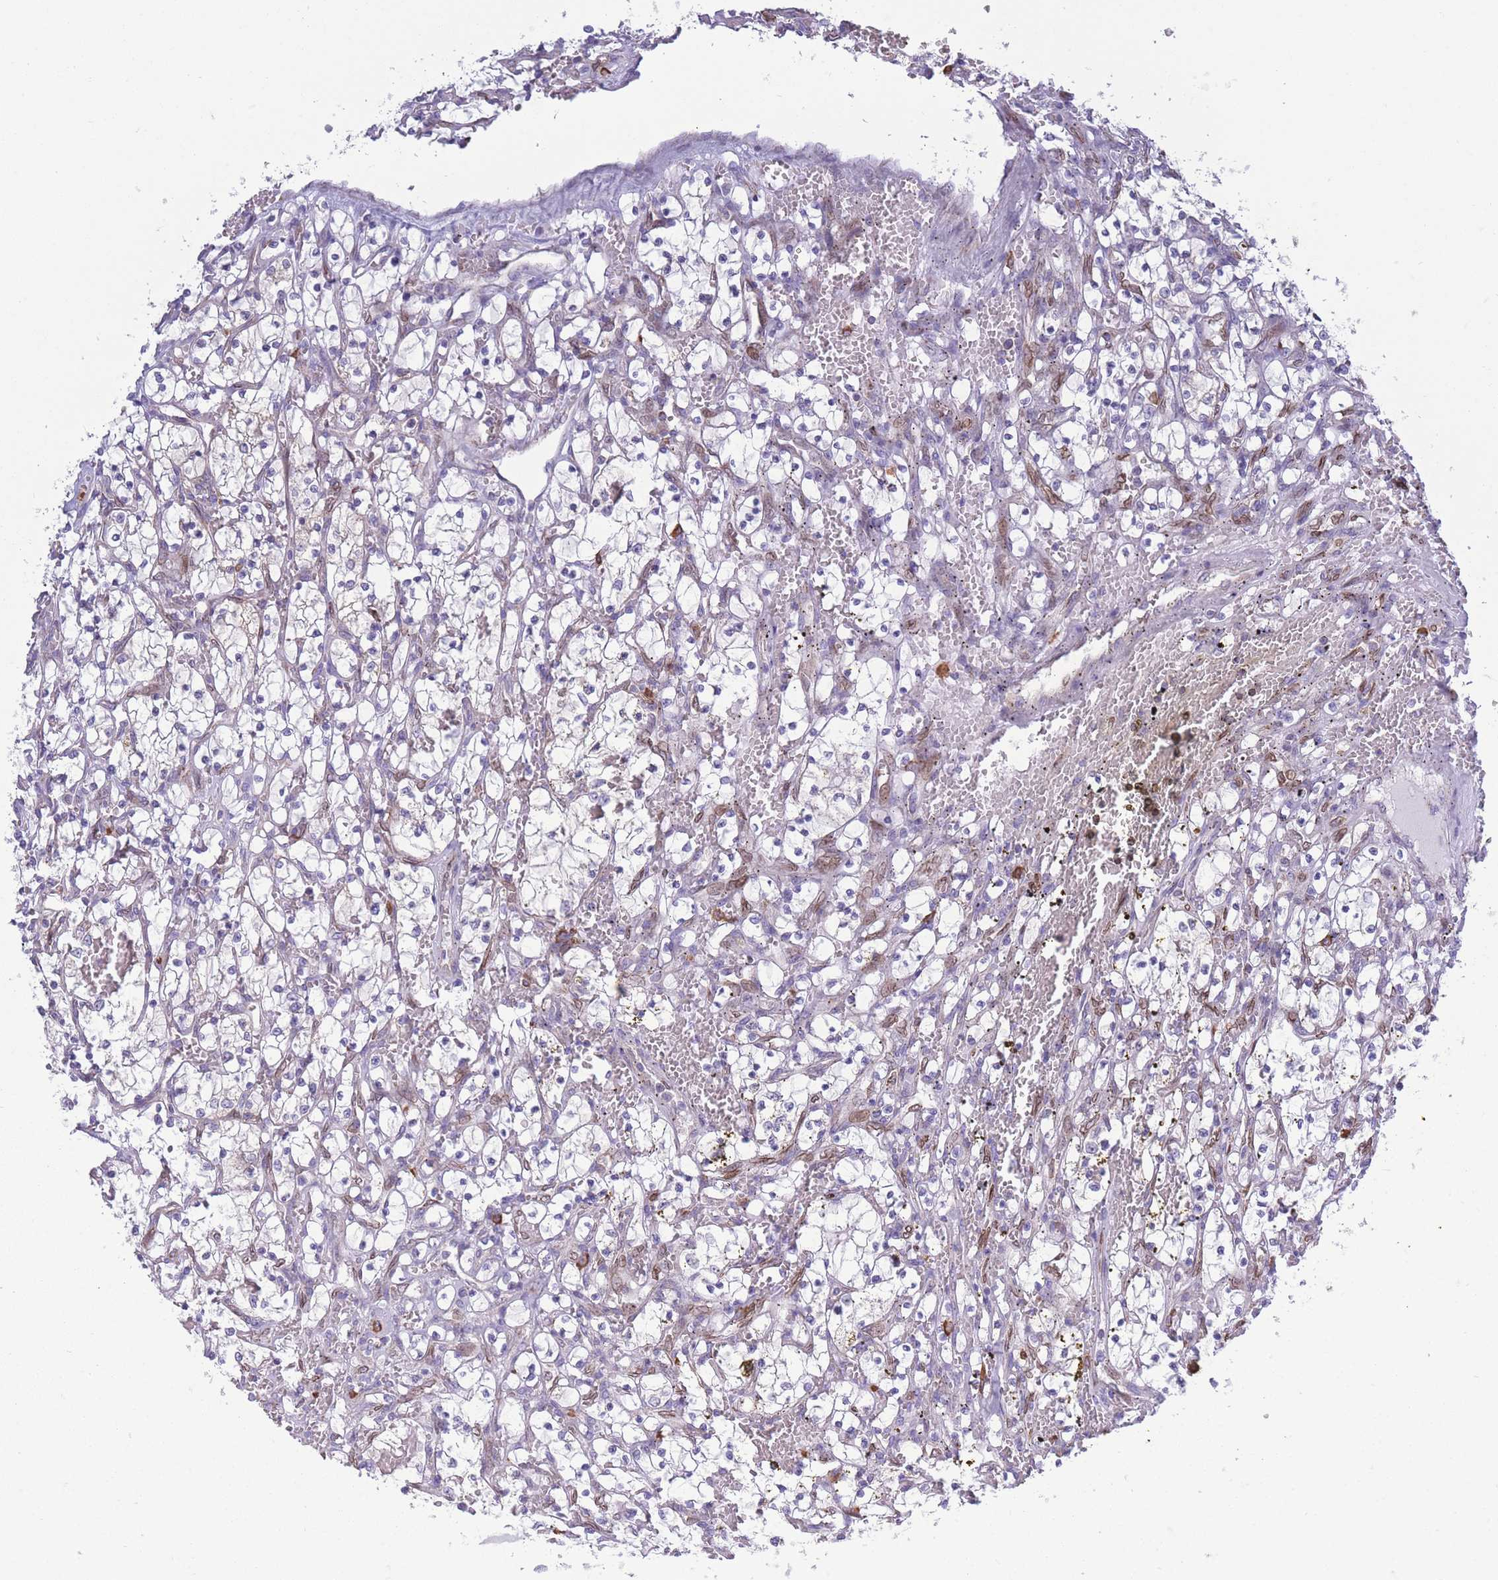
{"staining": {"intensity": "negative", "quantity": "none", "location": "none"}, "tissue": "renal cancer", "cell_type": "Tumor cells", "image_type": "cancer", "snomed": [{"axis": "morphology", "description": "Adenocarcinoma, NOS"}, {"axis": "topography", "description": "Kidney"}], "caption": "Tumor cells are negative for brown protein staining in adenocarcinoma (renal).", "gene": "PDHA1", "patient": {"sex": "female", "age": 69}}